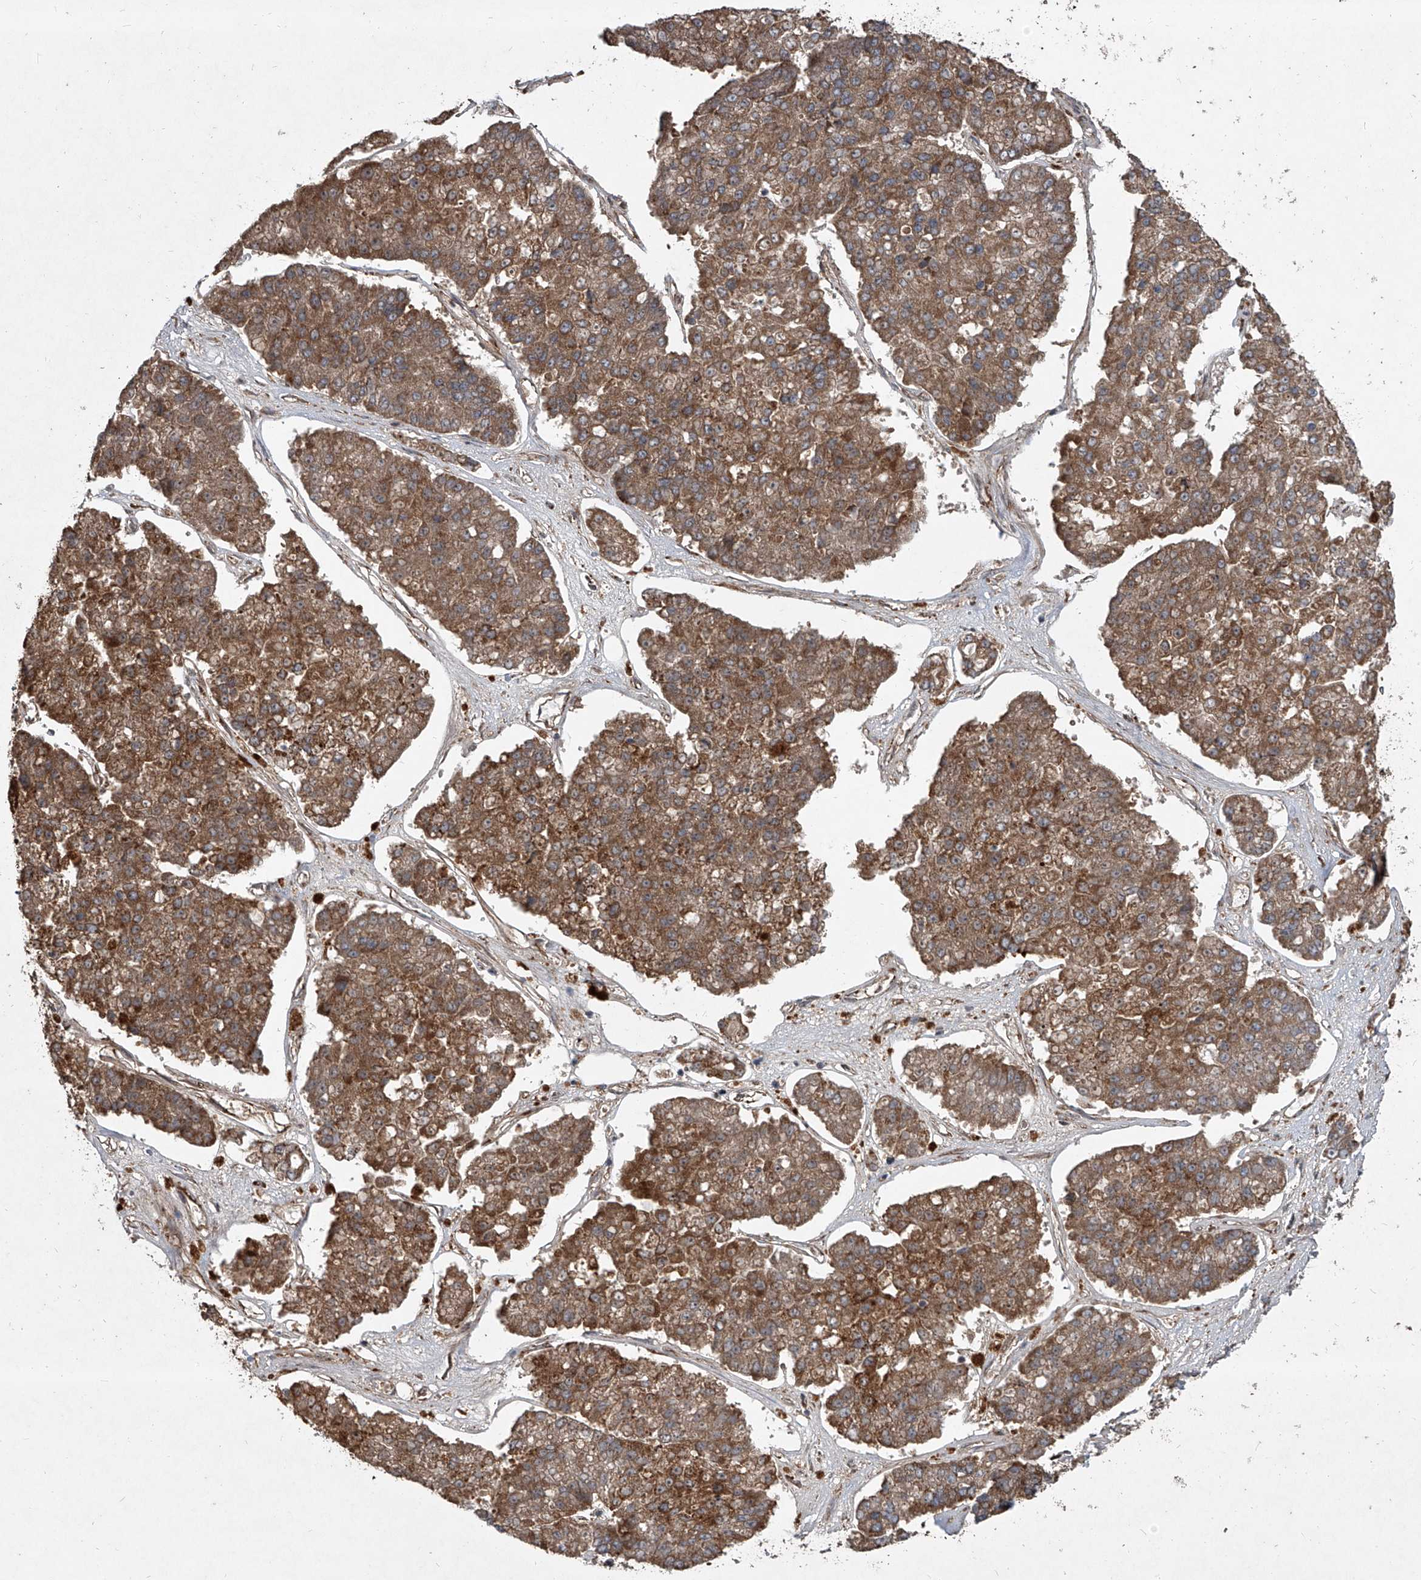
{"staining": {"intensity": "moderate", "quantity": ">75%", "location": "cytoplasmic/membranous"}, "tissue": "pancreatic cancer", "cell_type": "Tumor cells", "image_type": "cancer", "snomed": [{"axis": "morphology", "description": "Adenocarcinoma, NOS"}, {"axis": "topography", "description": "Pancreas"}], "caption": "IHC micrograph of human pancreatic adenocarcinoma stained for a protein (brown), which exhibits medium levels of moderate cytoplasmic/membranous positivity in approximately >75% of tumor cells.", "gene": "EVA1C", "patient": {"sex": "male", "age": 50}}